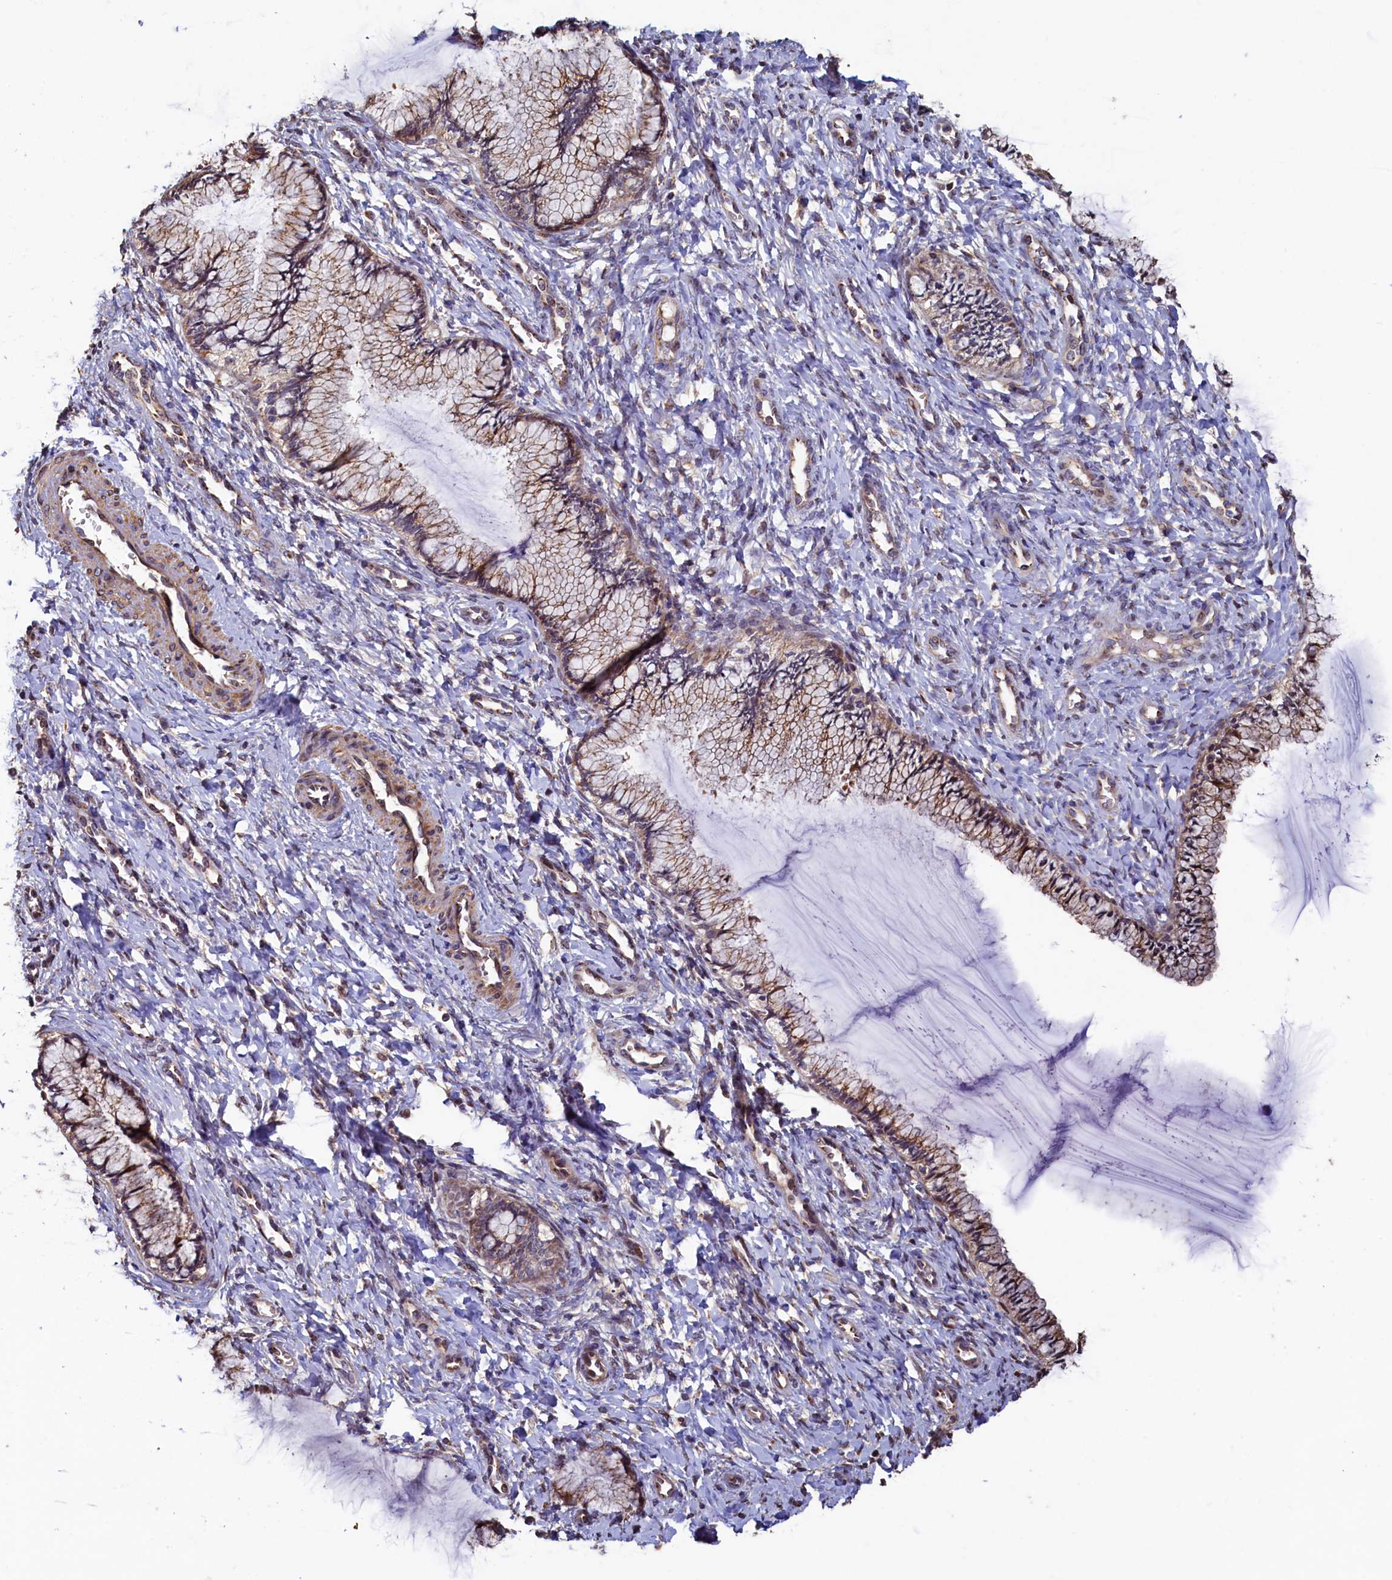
{"staining": {"intensity": "moderate", "quantity": ">75%", "location": "cytoplasmic/membranous"}, "tissue": "cervix", "cell_type": "Glandular cells", "image_type": "normal", "snomed": [{"axis": "morphology", "description": "Normal tissue, NOS"}, {"axis": "morphology", "description": "Adenocarcinoma, NOS"}, {"axis": "topography", "description": "Cervix"}], "caption": "Protein analysis of normal cervix shows moderate cytoplasmic/membranous positivity in approximately >75% of glandular cells.", "gene": "TMEM181", "patient": {"sex": "female", "age": 29}}